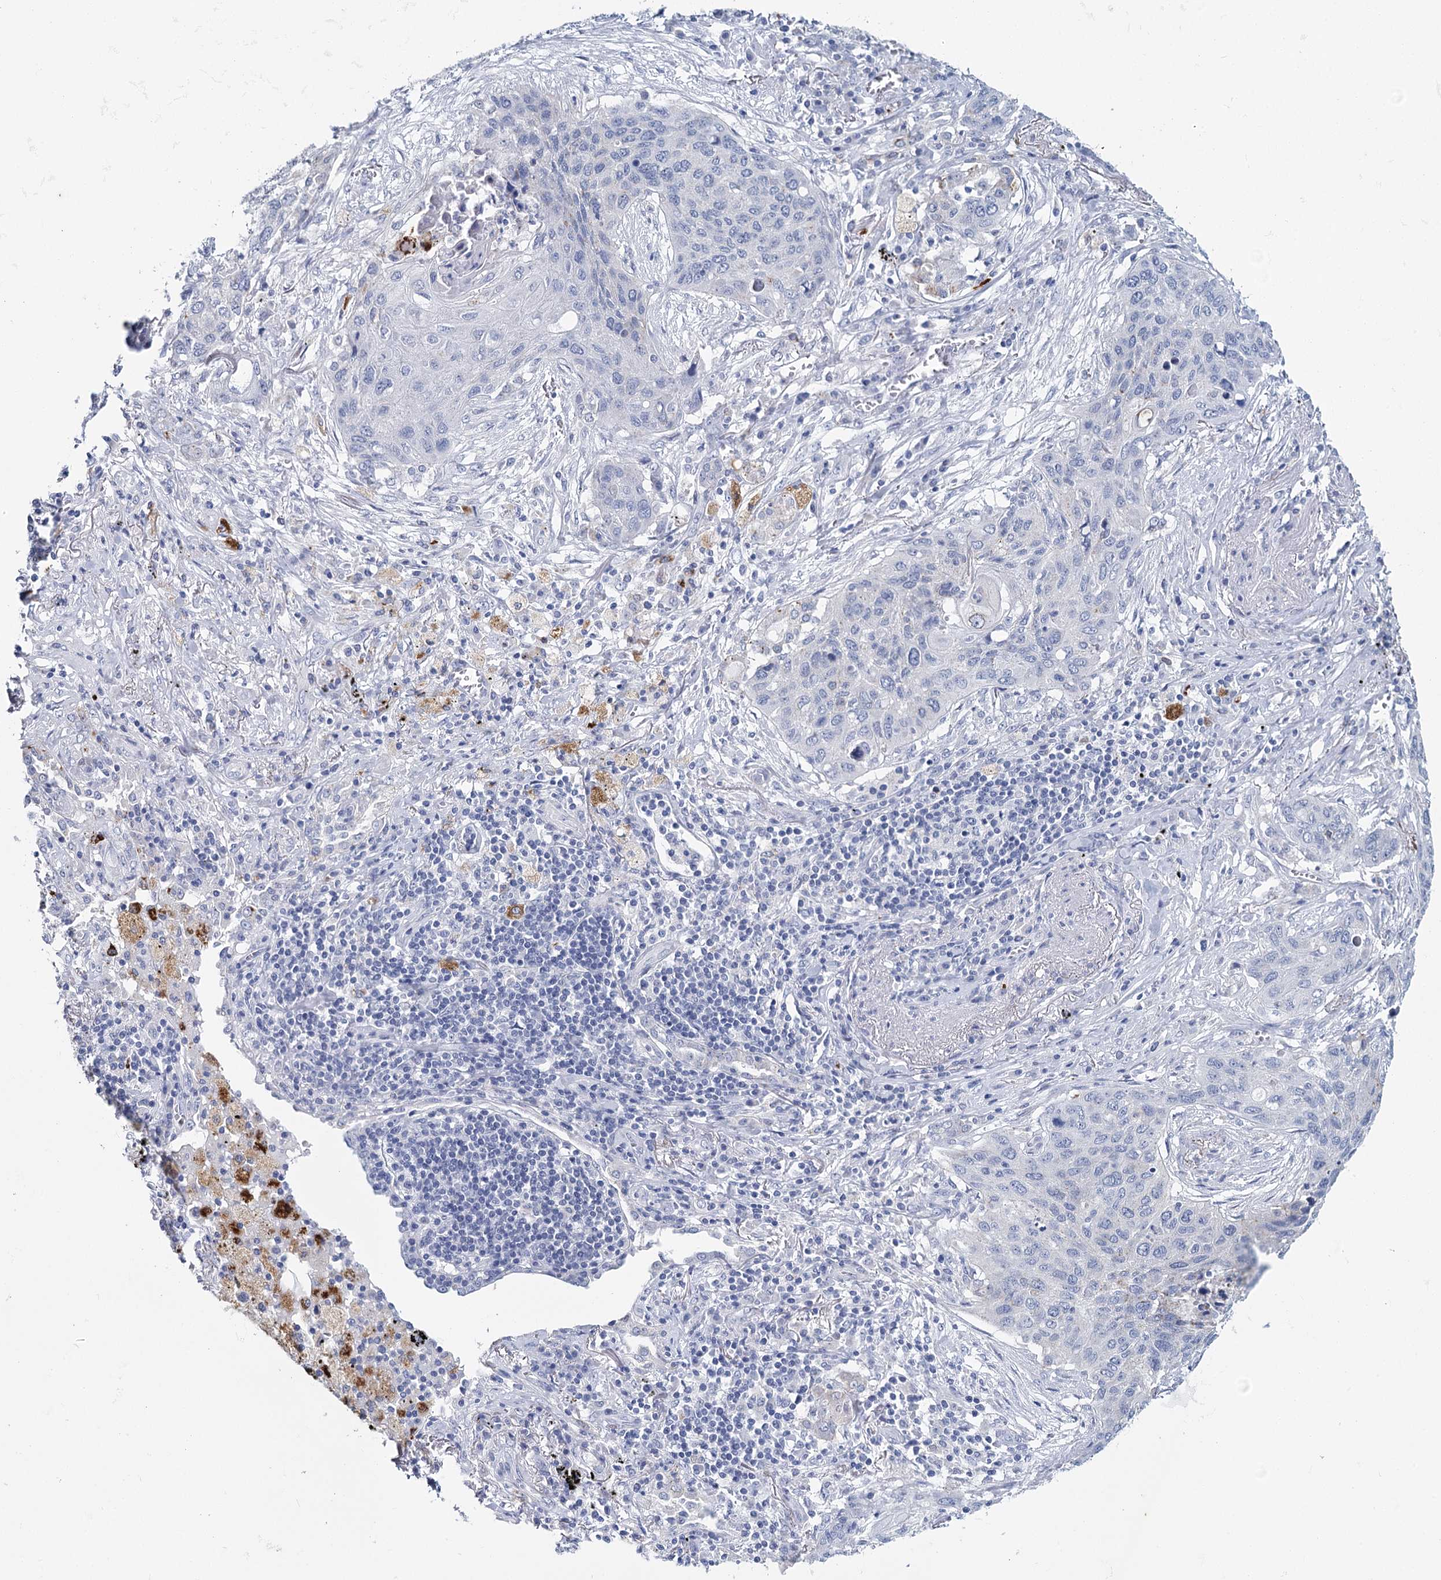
{"staining": {"intensity": "negative", "quantity": "none", "location": "none"}, "tissue": "lung cancer", "cell_type": "Tumor cells", "image_type": "cancer", "snomed": [{"axis": "morphology", "description": "Squamous cell carcinoma, NOS"}, {"axis": "topography", "description": "Lung"}], "caption": "DAB immunohistochemical staining of human squamous cell carcinoma (lung) shows no significant staining in tumor cells. (Stains: DAB IHC with hematoxylin counter stain, Microscopy: brightfield microscopy at high magnification).", "gene": "METTL7B", "patient": {"sex": "female", "age": 63}}